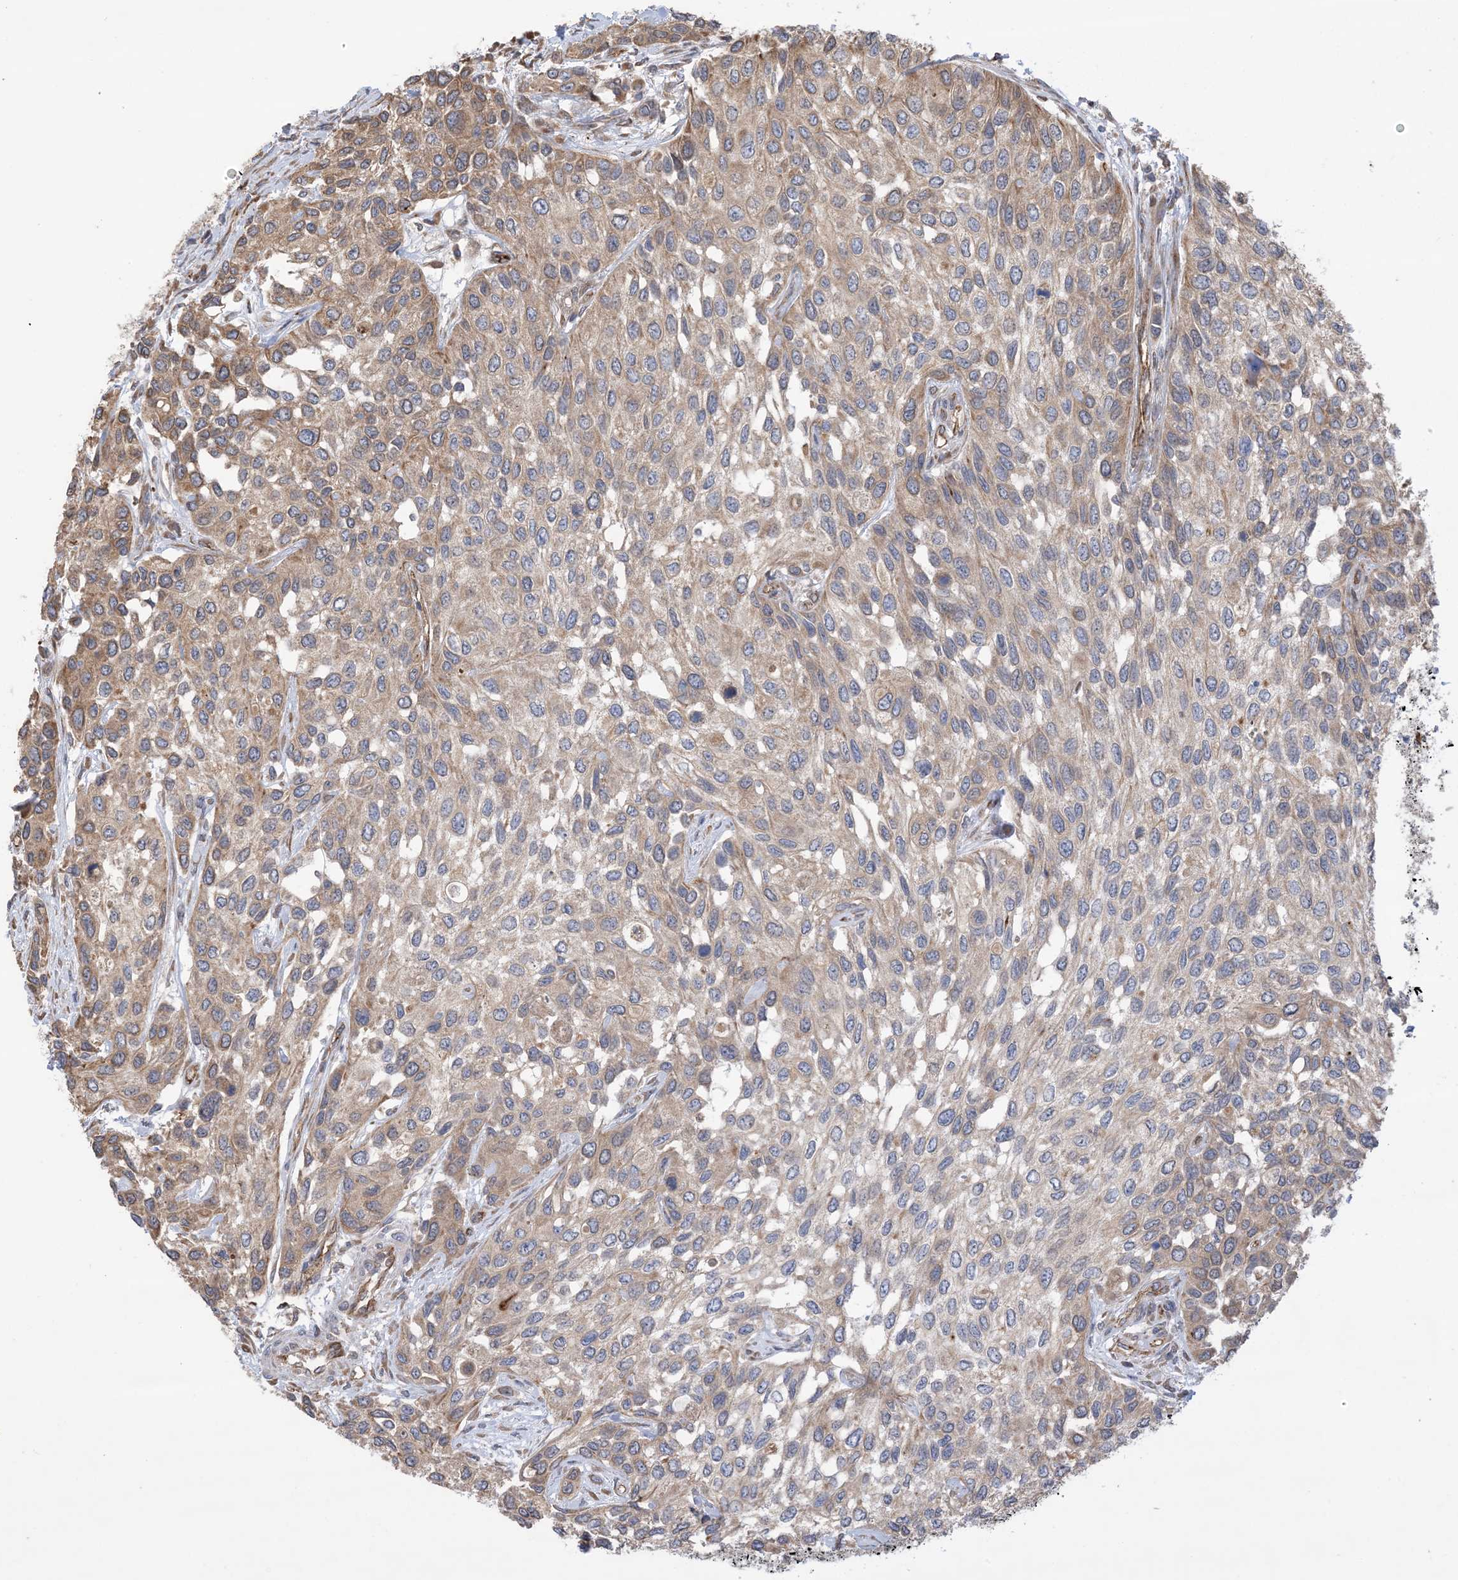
{"staining": {"intensity": "moderate", "quantity": "25%-75%", "location": "cytoplasmic/membranous"}, "tissue": "urothelial cancer", "cell_type": "Tumor cells", "image_type": "cancer", "snomed": [{"axis": "morphology", "description": "Normal tissue, NOS"}, {"axis": "morphology", "description": "Urothelial carcinoma, High grade"}, {"axis": "topography", "description": "Vascular tissue"}, {"axis": "topography", "description": "Urinary bladder"}], "caption": "Protein staining reveals moderate cytoplasmic/membranous expression in approximately 25%-75% of tumor cells in urothelial carcinoma (high-grade).", "gene": "CLEC16A", "patient": {"sex": "female", "age": 56}}